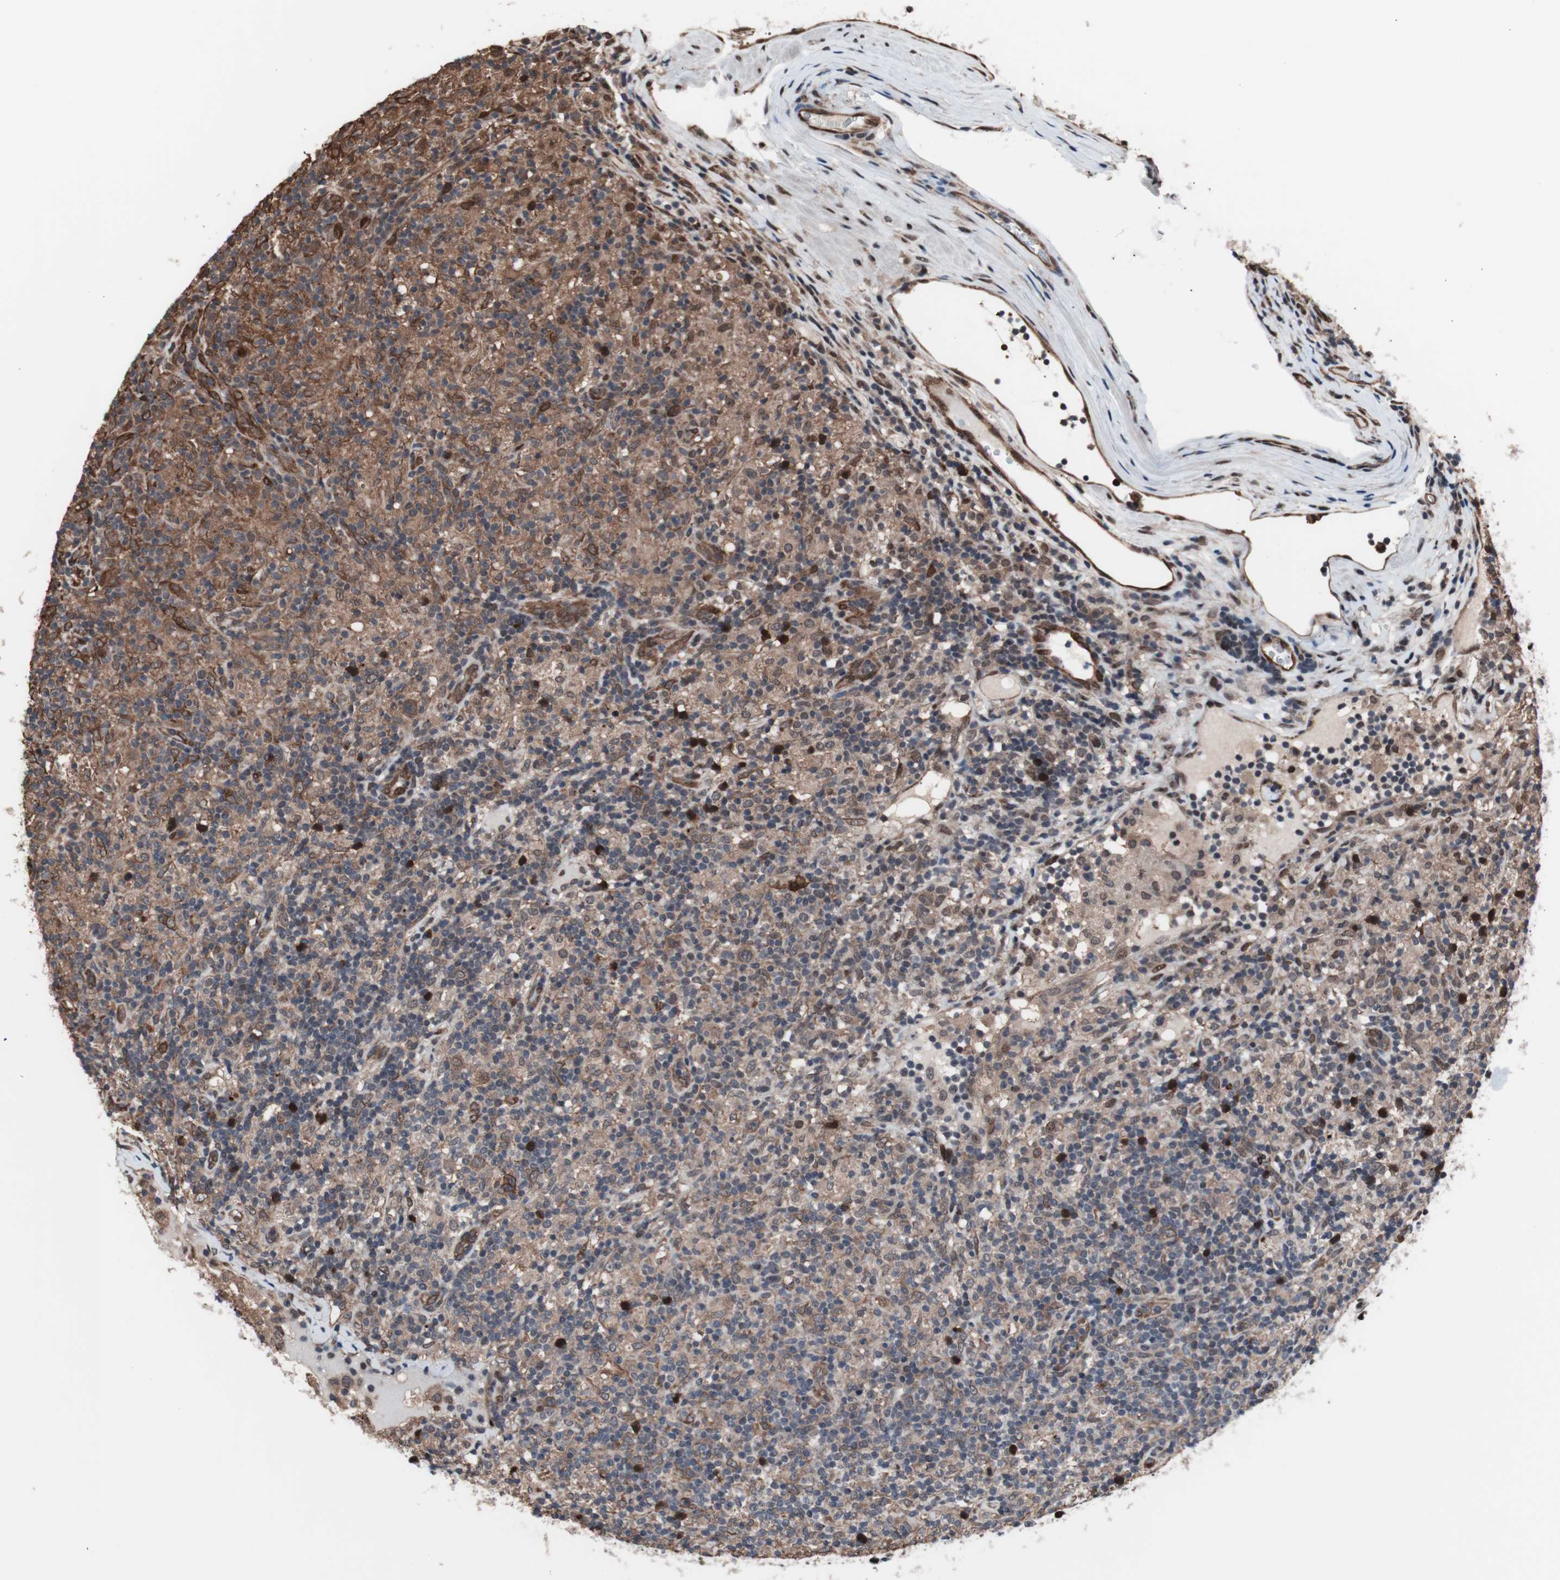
{"staining": {"intensity": "moderate", "quantity": ">75%", "location": "cytoplasmic/membranous"}, "tissue": "lymphoma", "cell_type": "Tumor cells", "image_type": "cancer", "snomed": [{"axis": "morphology", "description": "Hodgkin's disease, NOS"}, {"axis": "topography", "description": "Lymph node"}], "caption": "A high-resolution micrograph shows immunohistochemistry (IHC) staining of Hodgkin's disease, which demonstrates moderate cytoplasmic/membranous staining in approximately >75% of tumor cells.", "gene": "POGZ", "patient": {"sex": "male", "age": 70}}